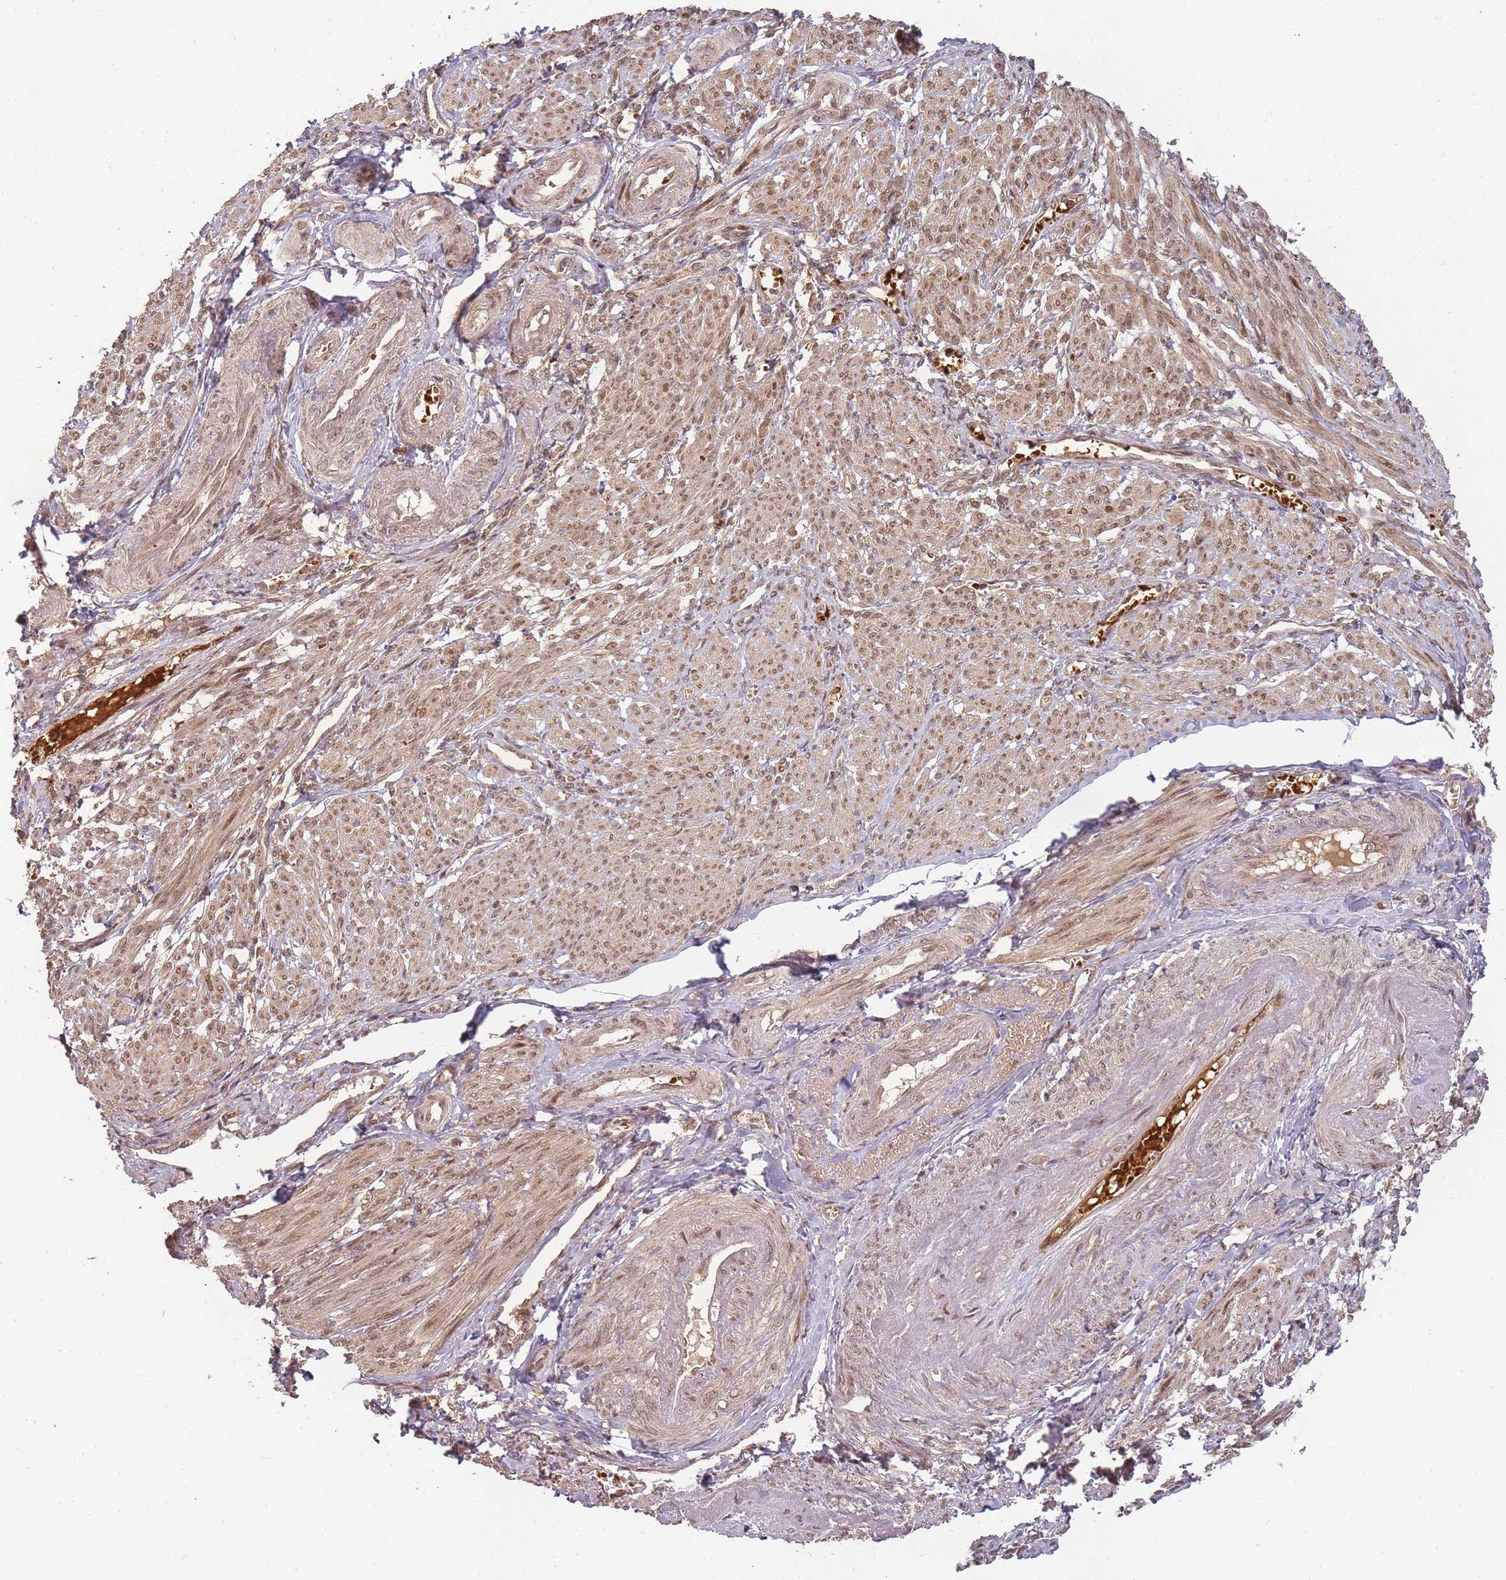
{"staining": {"intensity": "moderate", "quantity": ">75%", "location": "cytoplasmic/membranous,nuclear"}, "tissue": "smooth muscle", "cell_type": "Smooth muscle cells", "image_type": "normal", "snomed": [{"axis": "morphology", "description": "Normal tissue, NOS"}, {"axis": "topography", "description": "Smooth muscle"}], "caption": "Immunohistochemistry (IHC) photomicrograph of benign smooth muscle: human smooth muscle stained using immunohistochemistry (IHC) shows medium levels of moderate protein expression localized specifically in the cytoplasmic/membranous,nuclear of smooth muscle cells, appearing as a cytoplasmic/membranous,nuclear brown color.", "gene": "ZNF497", "patient": {"sex": "female", "age": 39}}